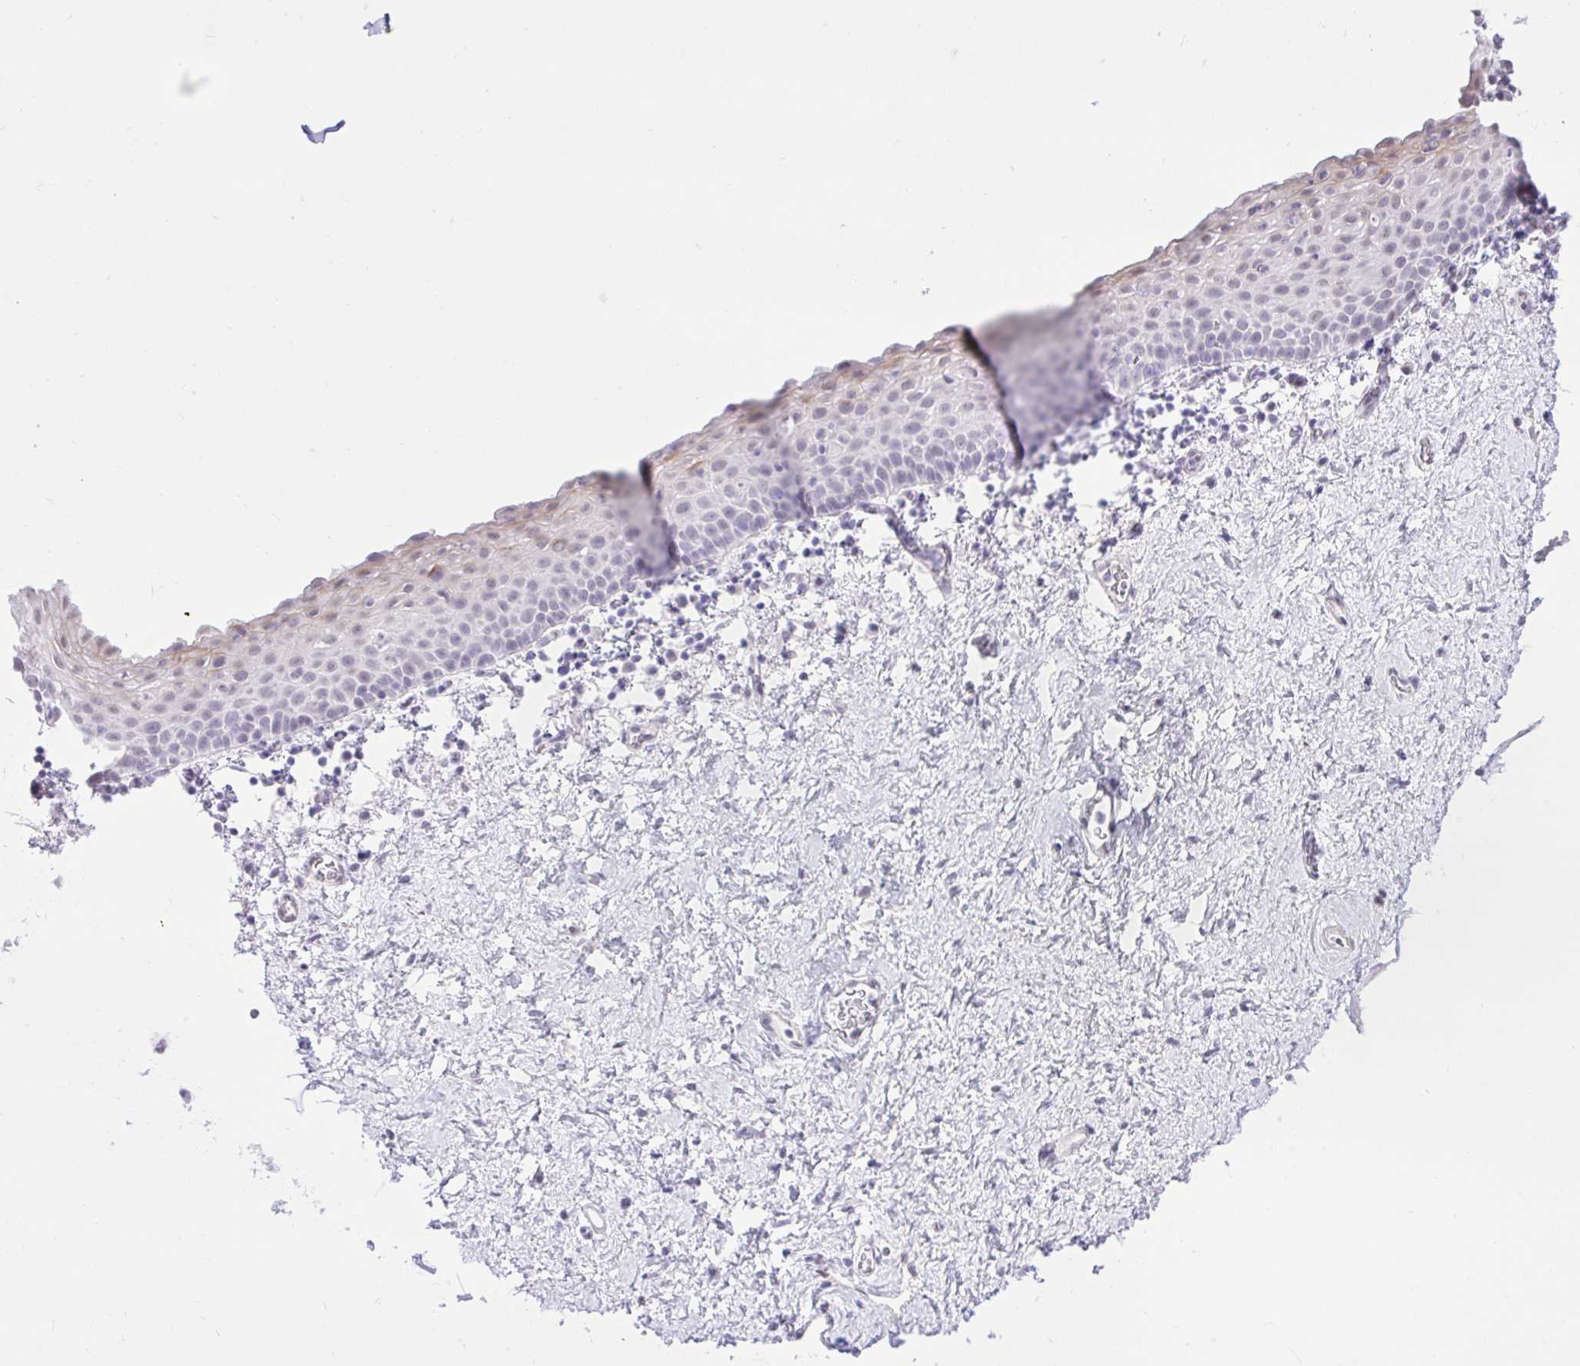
{"staining": {"intensity": "weak", "quantity": "<25%", "location": "cytoplasmic/membranous"}, "tissue": "vagina", "cell_type": "Squamous epithelial cells", "image_type": "normal", "snomed": [{"axis": "morphology", "description": "Normal tissue, NOS"}, {"axis": "topography", "description": "Vagina"}], "caption": "Immunohistochemistry (IHC) photomicrograph of unremarkable vagina stained for a protein (brown), which exhibits no expression in squamous epithelial cells.", "gene": "REEP1", "patient": {"sex": "female", "age": 61}}